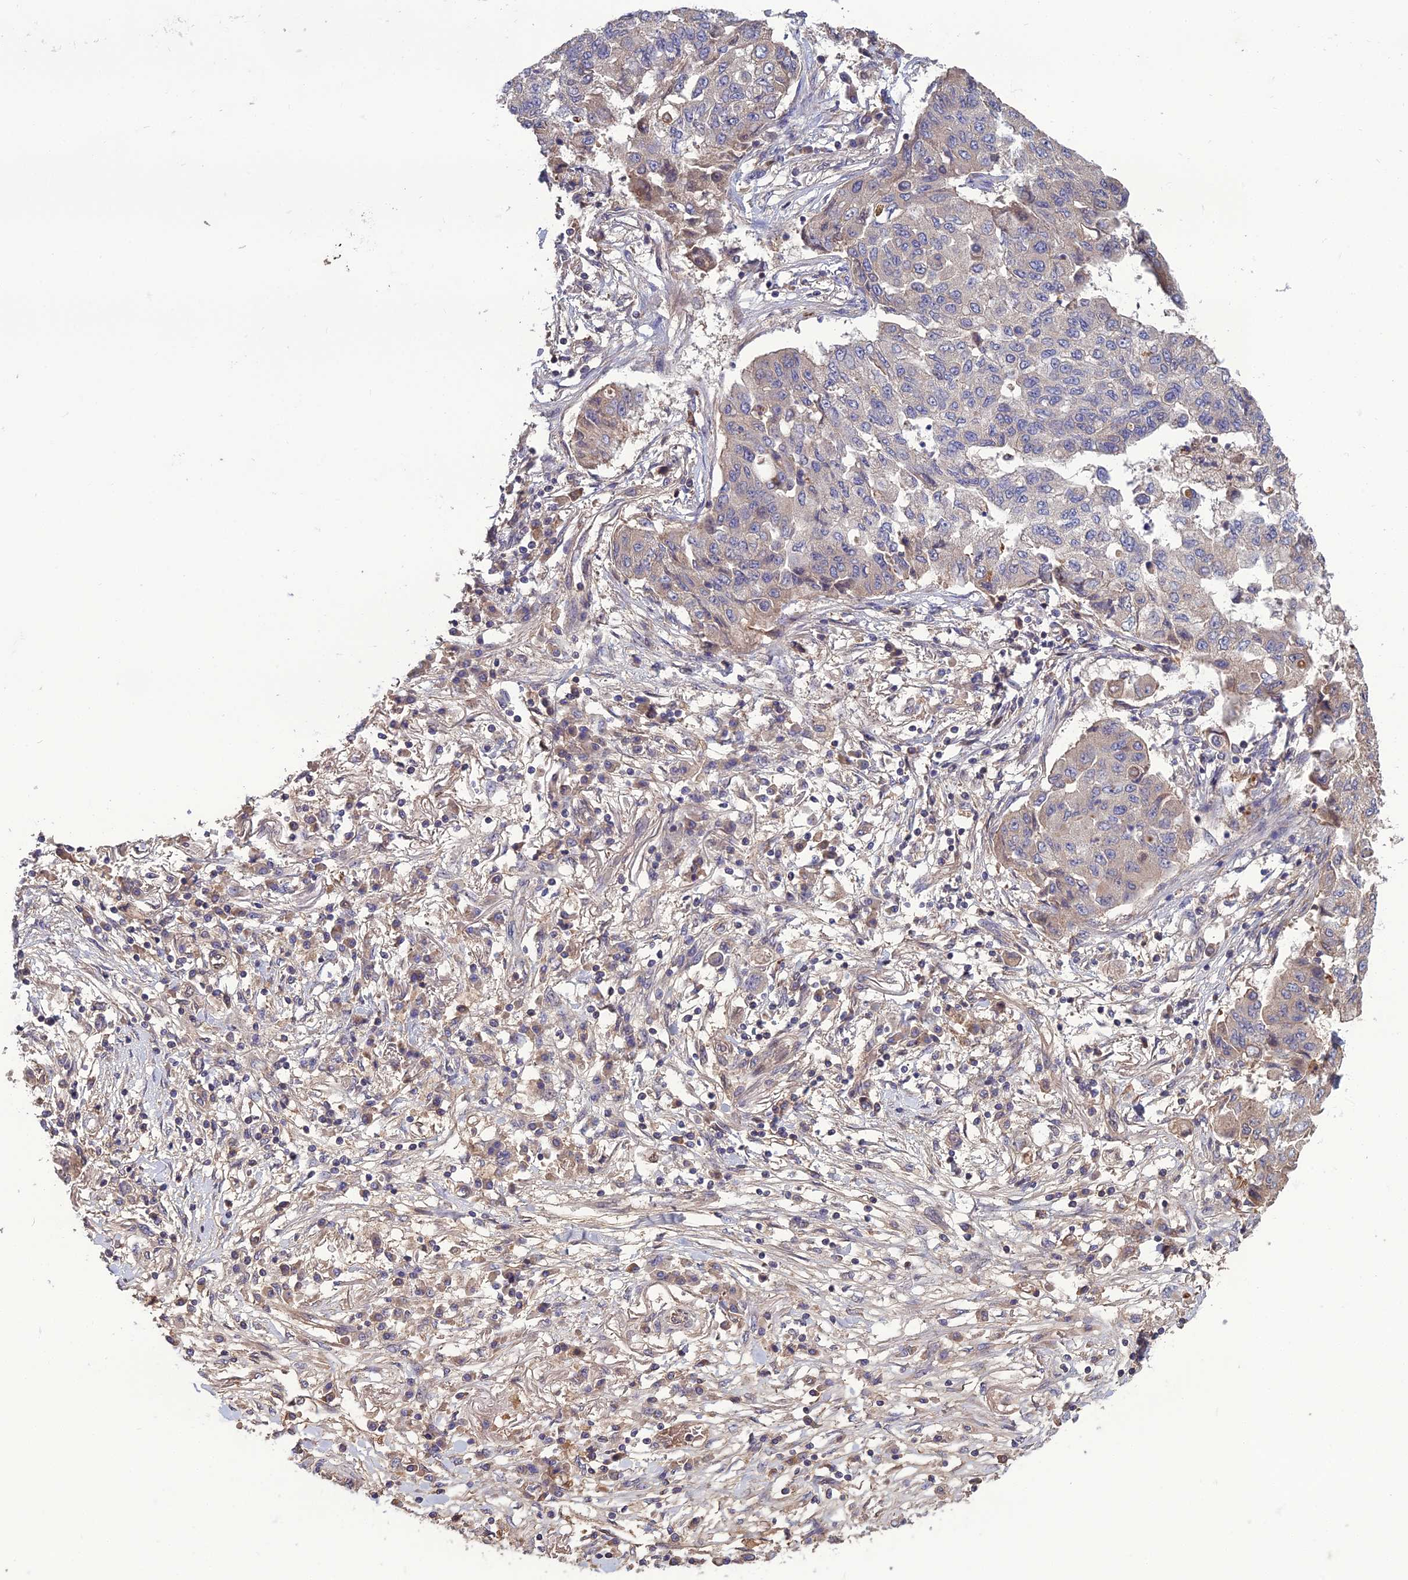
{"staining": {"intensity": "negative", "quantity": "none", "location": "none"}, "tissue": "lung cancer", "cell_type": "Tumor cells", "image_type": "cancer", "snomed": [{"axis": "morphology", "description": "Squamous cell carcinoma, NOS"}, {"axis": "topography", "description": "Lung"}], "caption": "Immunohistochemistry of human lung cancer reveals no staining in tumor cells. (Brightfield microscopy of DAB (3,3'-diaminobenzidine) immunohistochemistry at high magnification).", "gene": "GALR2", "patient": {"sex": "male", "age": 74}}